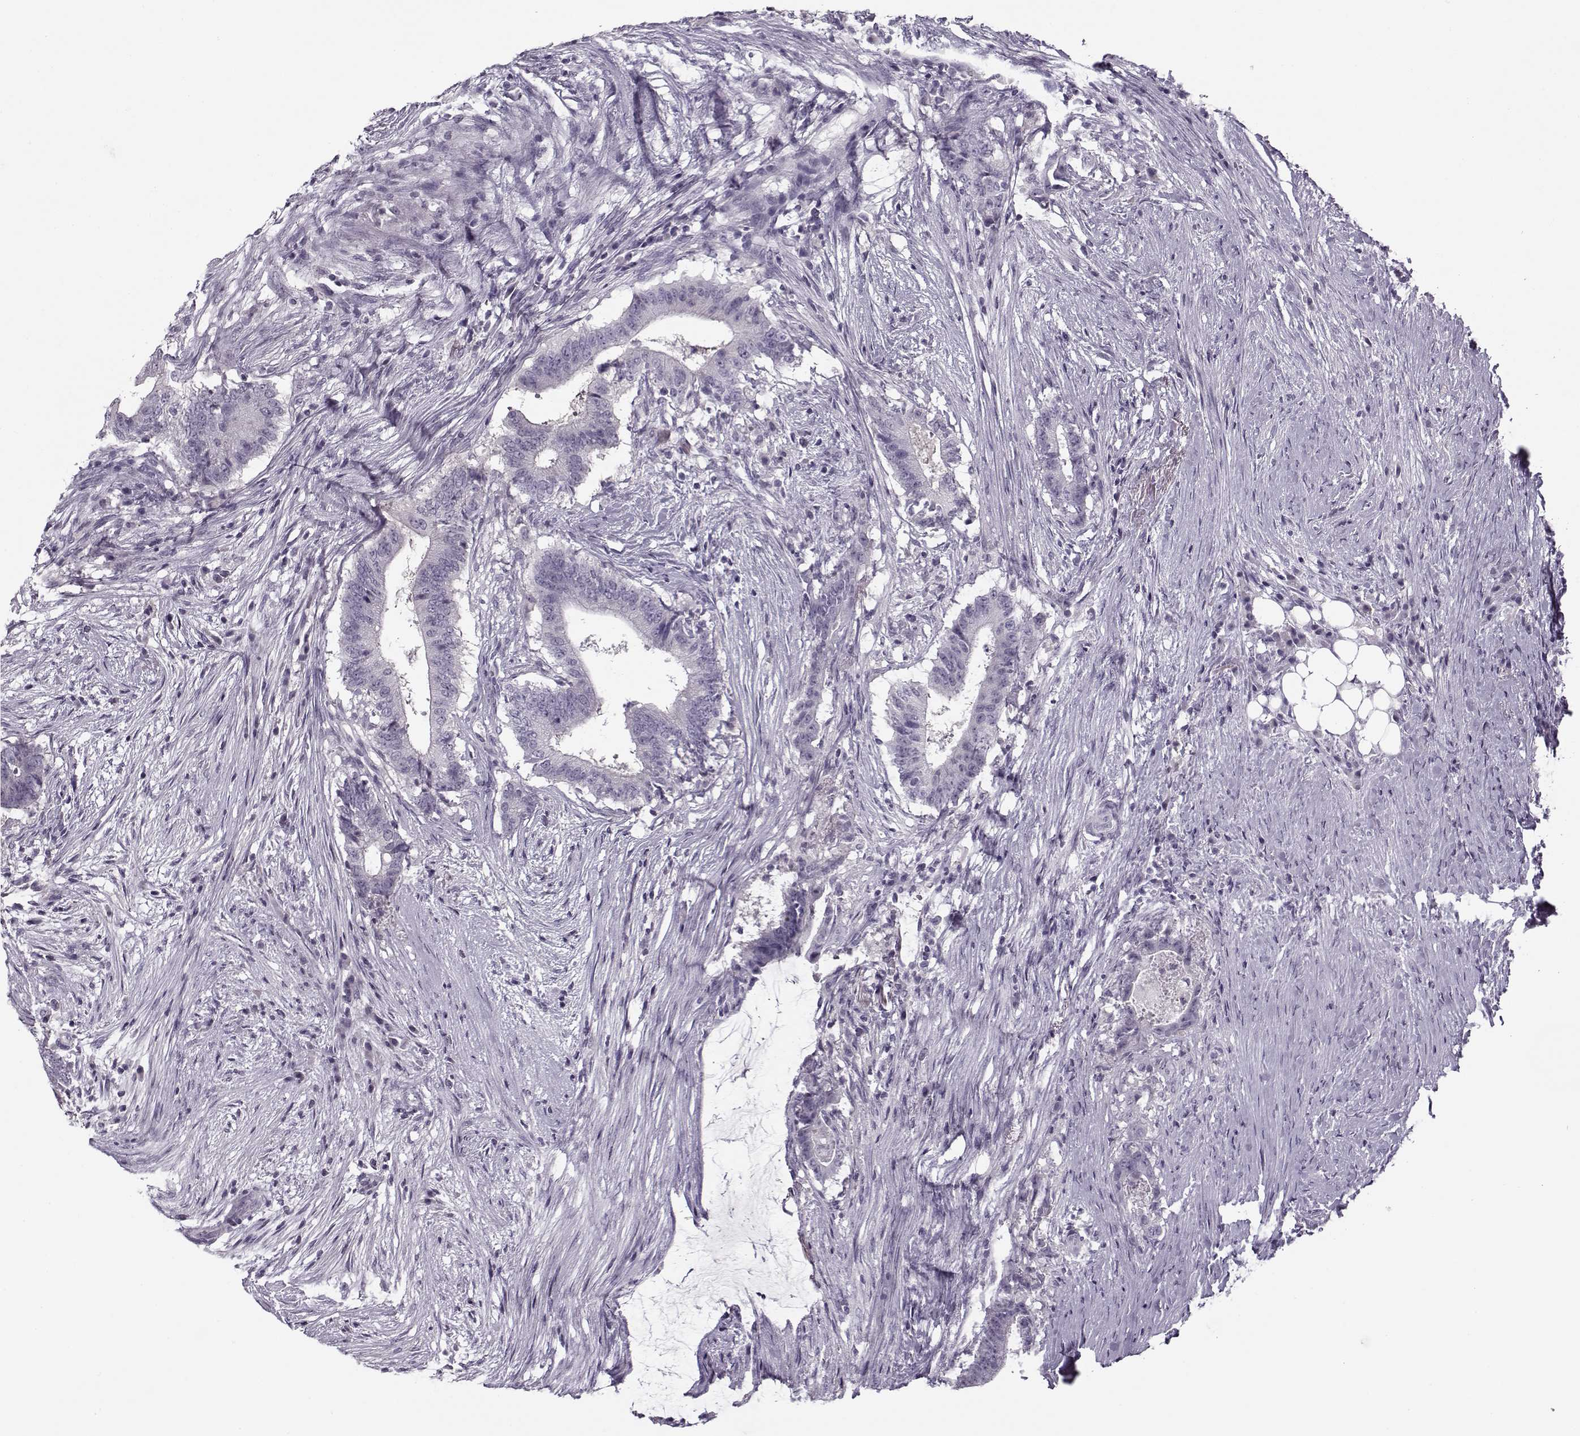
{"staining": {"intensity": "negative", "quantity": "none", "location": "none"}, "tissue": "colorectal cancer", "cell_type": "Tumor cells", "image_type": "cancer", "snomed": [{"axis": "morphology", "description": "Adenocarcinoma, NOS"}, {"axis": "topography", "description": "Colon"}], "caption": "An image of colorectal cancer (adenocarcinoma) stained for a protein displays no brown staining in tumor cells.", "gene": "PNMT", "patient": {"sex": "female", "age": 43}}